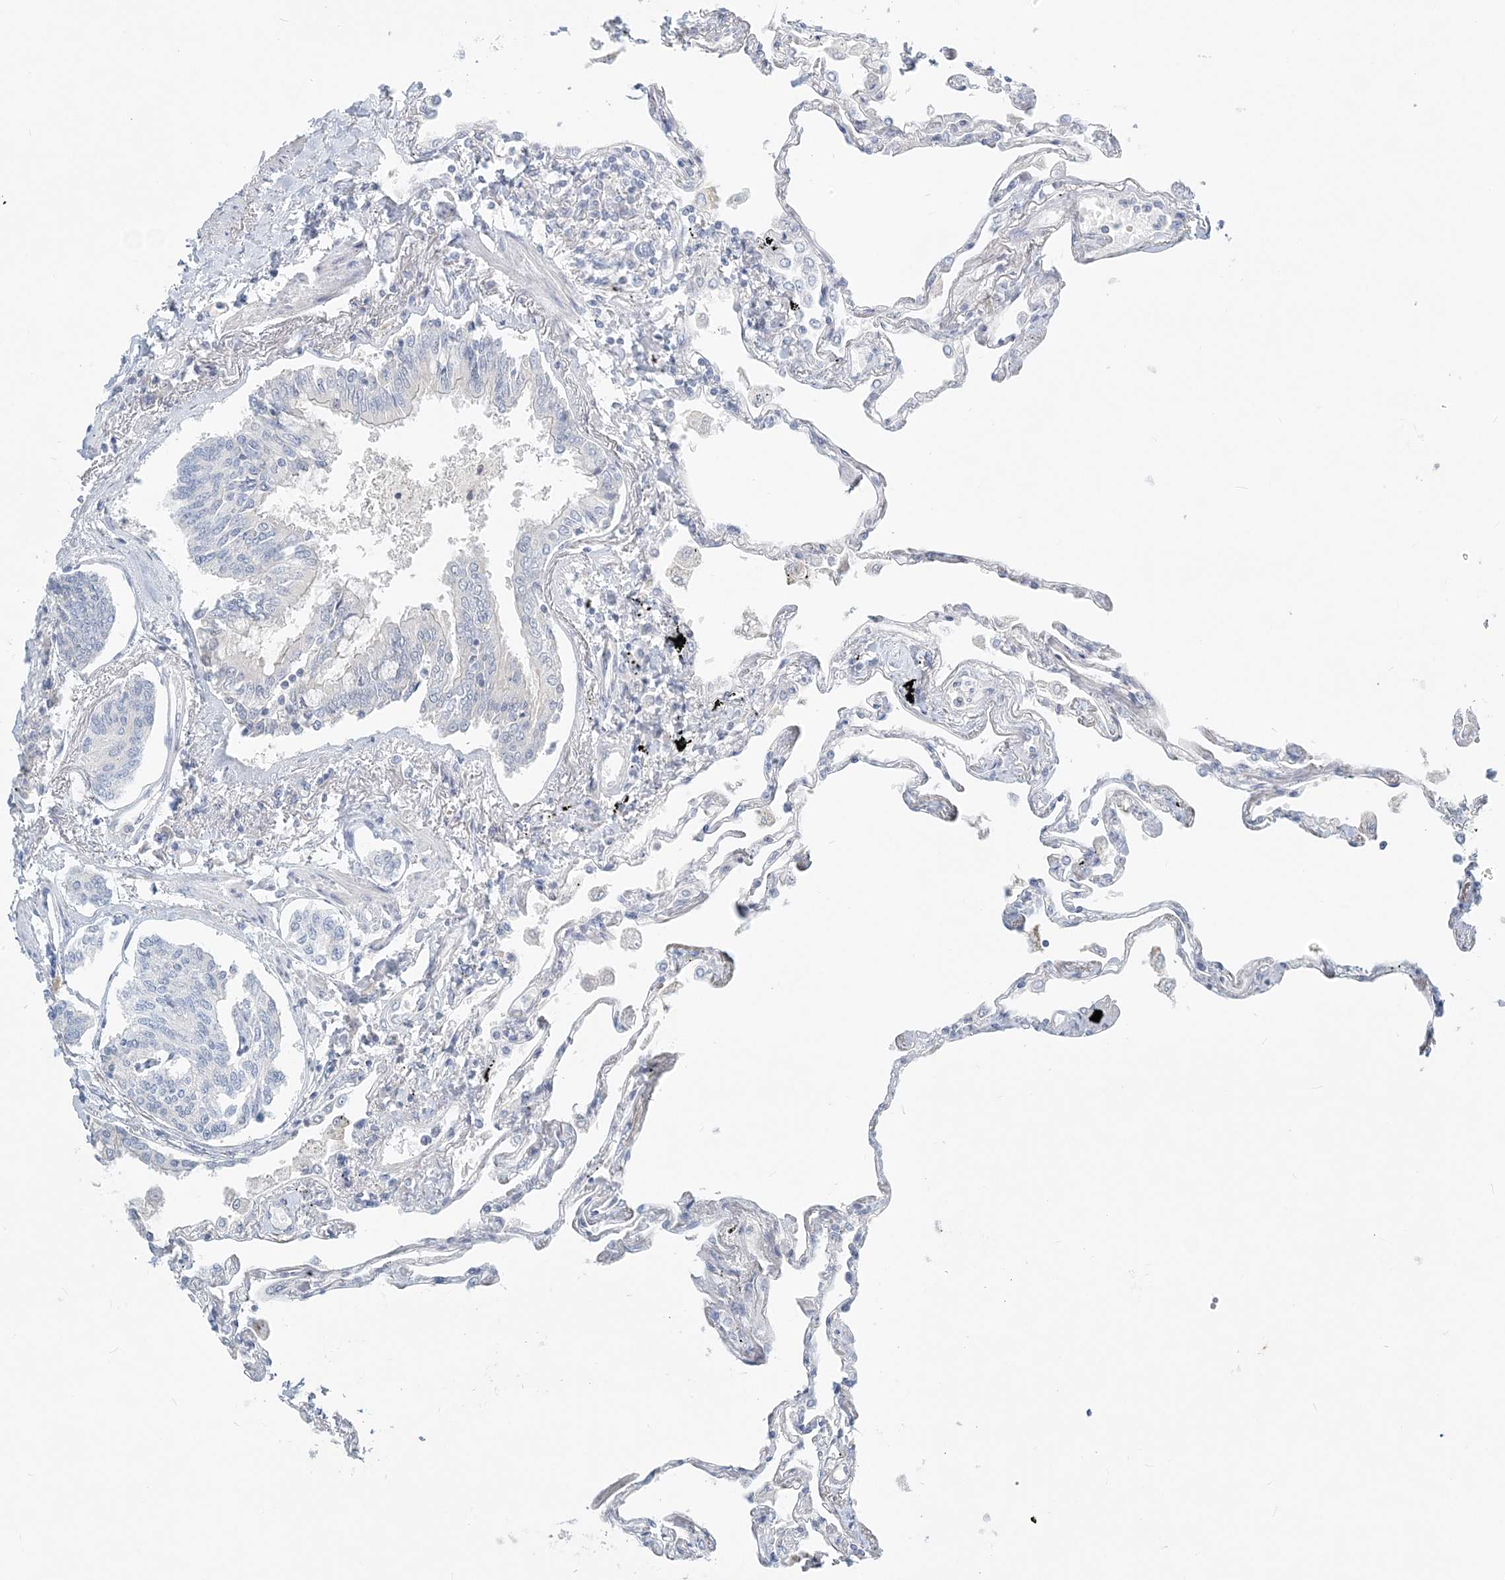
{"staining": {"intensity": "negative", "quantity": "none", "location": "none"}, "tissue": "lung", "cell_type": "Alveolar cells", "image_type": "normal", "snomed": [{"axis": "morphology", "description": "Normal tissue, NOS"}, {"axis": "topography", "description": "Lung"}], "caption": "High power microscopy photomicrograph of an immunohistochemistry micrograph of benign lung, revealing no significant positivity in alveolar cells. (Brightfield microscopy of DAB IHC at high magnification).", "gene": "NAA11", "patient": {"sex": "female", "age": 67}}